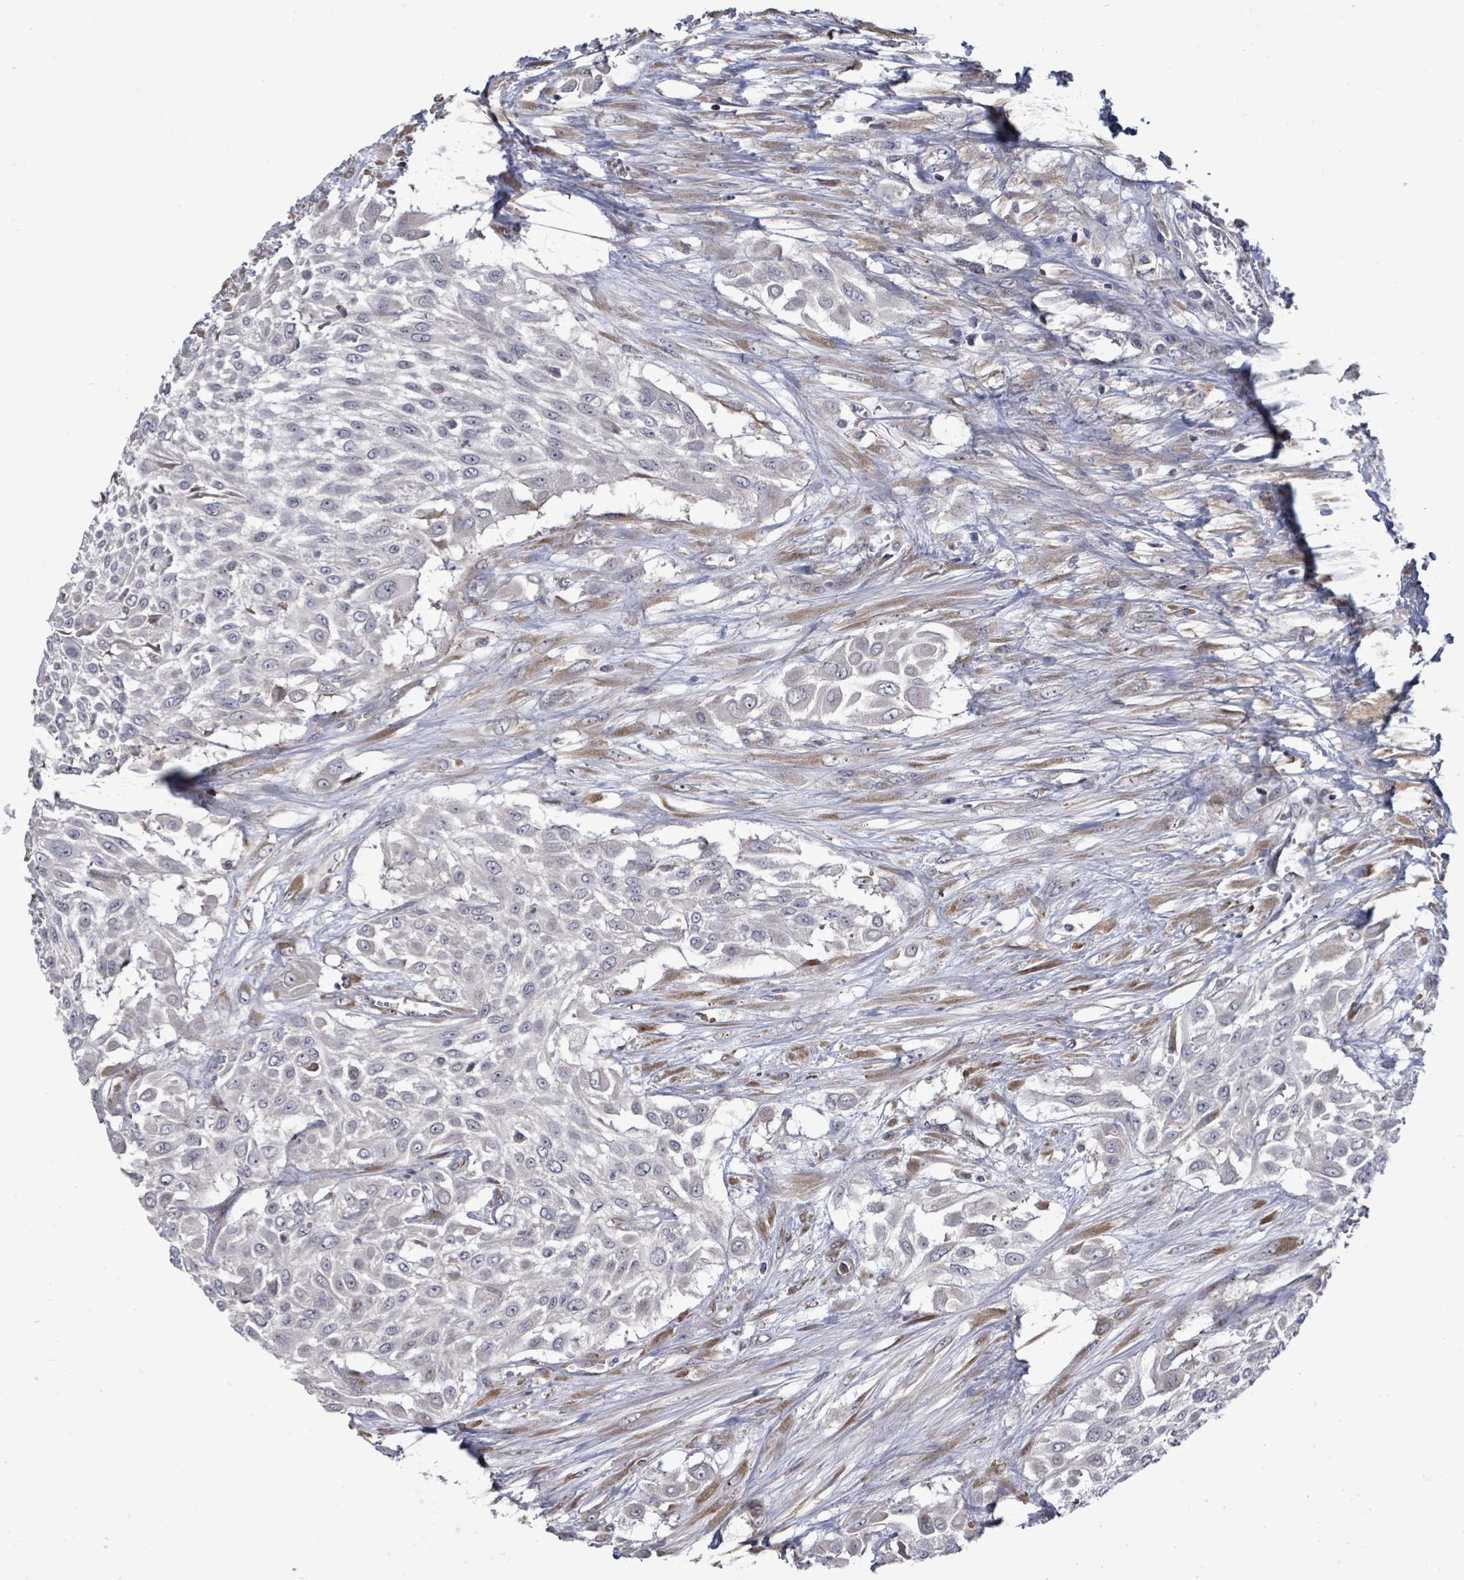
{"staining": {"intensity": "negative", "quantity": "none", "location": "none"}, "tissue": "urothelial cancer", "cell_type": "Tumor cells", "image_type": "cancer", "snomed": [{"axis": "morphology", "description": "Urothelial carcinoma, High grade"}, {"axis": "topography", "description": "Urinary bladder"}], "caption": "Tumor cells are negative for protein expression in human urothelial cancer. Nuclei are stained in blue.", "gene": "POMGNT2", "patient": {"sex": "male", "age": 57}}